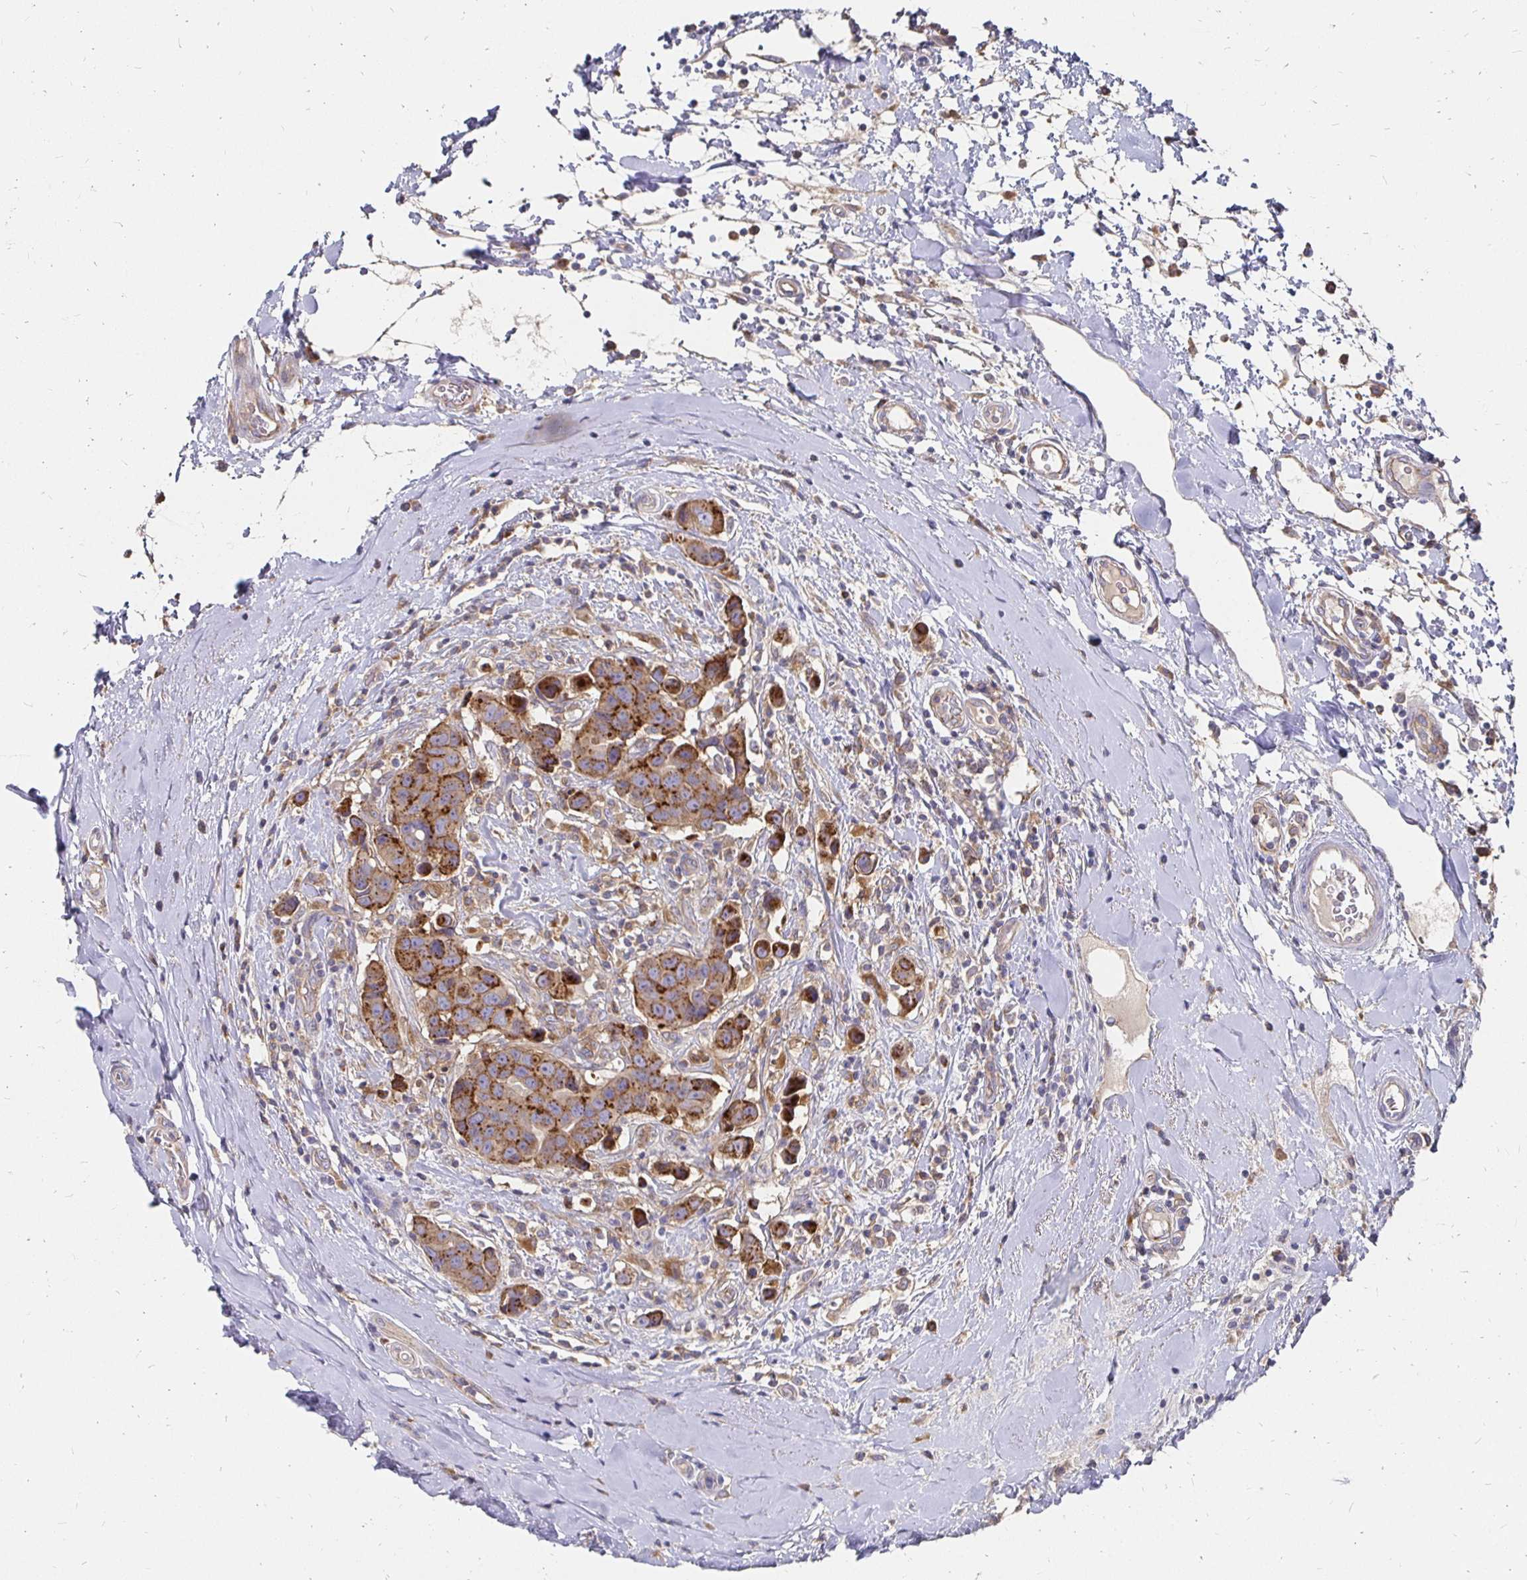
{"staining": {"intensity": "moderate", "quantity": ">75%", "location": "cytoplasmic/membranous"}, "tissue": "breast cancer", "cell_type": "Tumor cells", "image_type": "cancer", "snomed": [{"axis": "morphology", "description": "Duct carcinoma"}, {"axis": "topography", "description": "Breast"}], "caption": "Breast cancer (infiltrating ductal carcinoma) was stained to show a protein in brown. There is medium levels of moderate cytoplasmic/membranous staining in about >75% of tumor cells.", "gene": "NCSTN", "patient": {"sex": "female", "age": 24}}